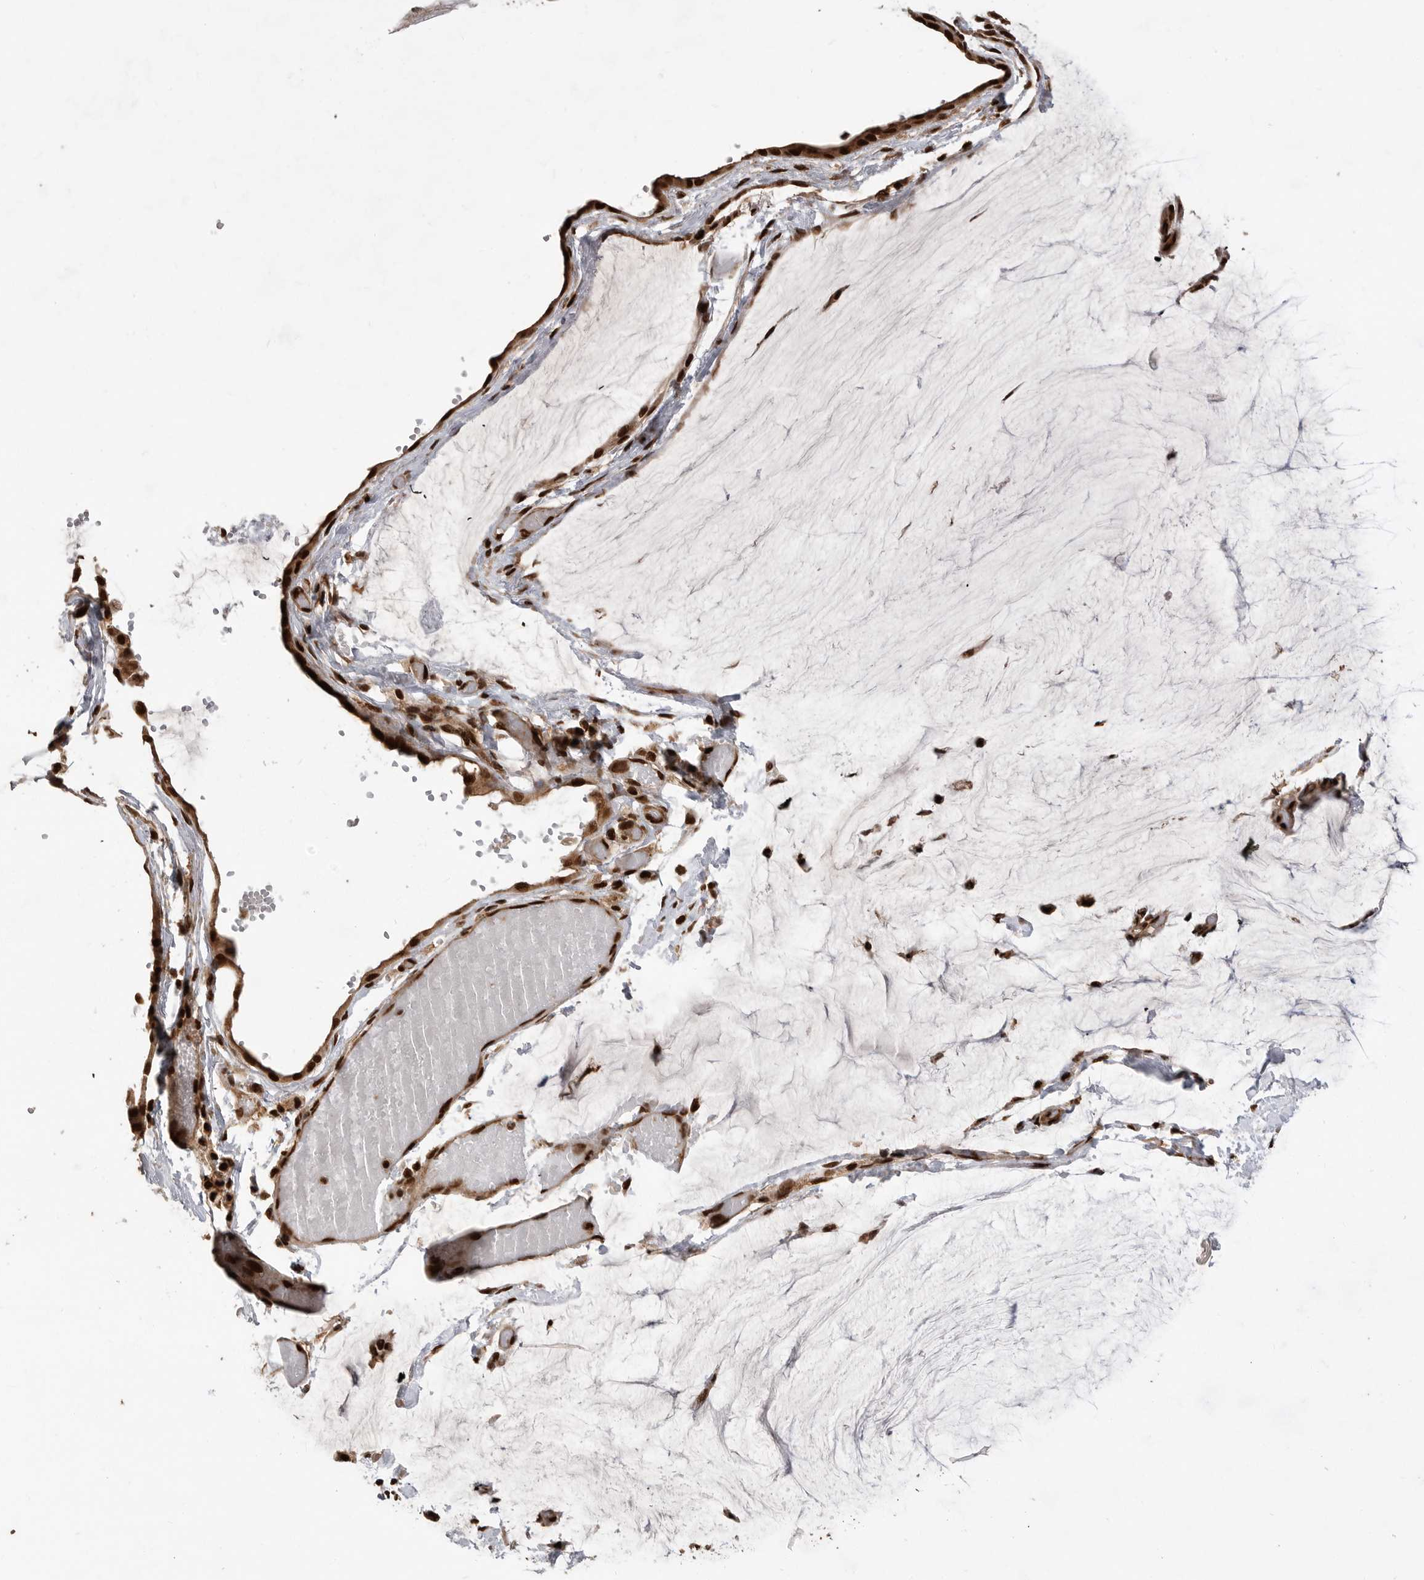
{"staining": {"intensity": "strong", "quantity": ">75%", "location": "nuclear"}, "tissue": "ovarian cancer", "cell_type": "Tumor cells", "image_type": "cancer", "snomed": [{"axis": "morphology", "description": "Cystadenocarcinoma, mucinous, NOS"}, {"axis": "topography", "description": "Ovary"}], "caption": "A photomicrograph showing strong nuclear positivity in about >75% of tumor cells in ovarian cancer (mucinous cystadenocarcinoma), as visualized by brown immunohistochemical staining.", "gene": "PPP1R8", "patient": {"sex": "female", "age": 39}}